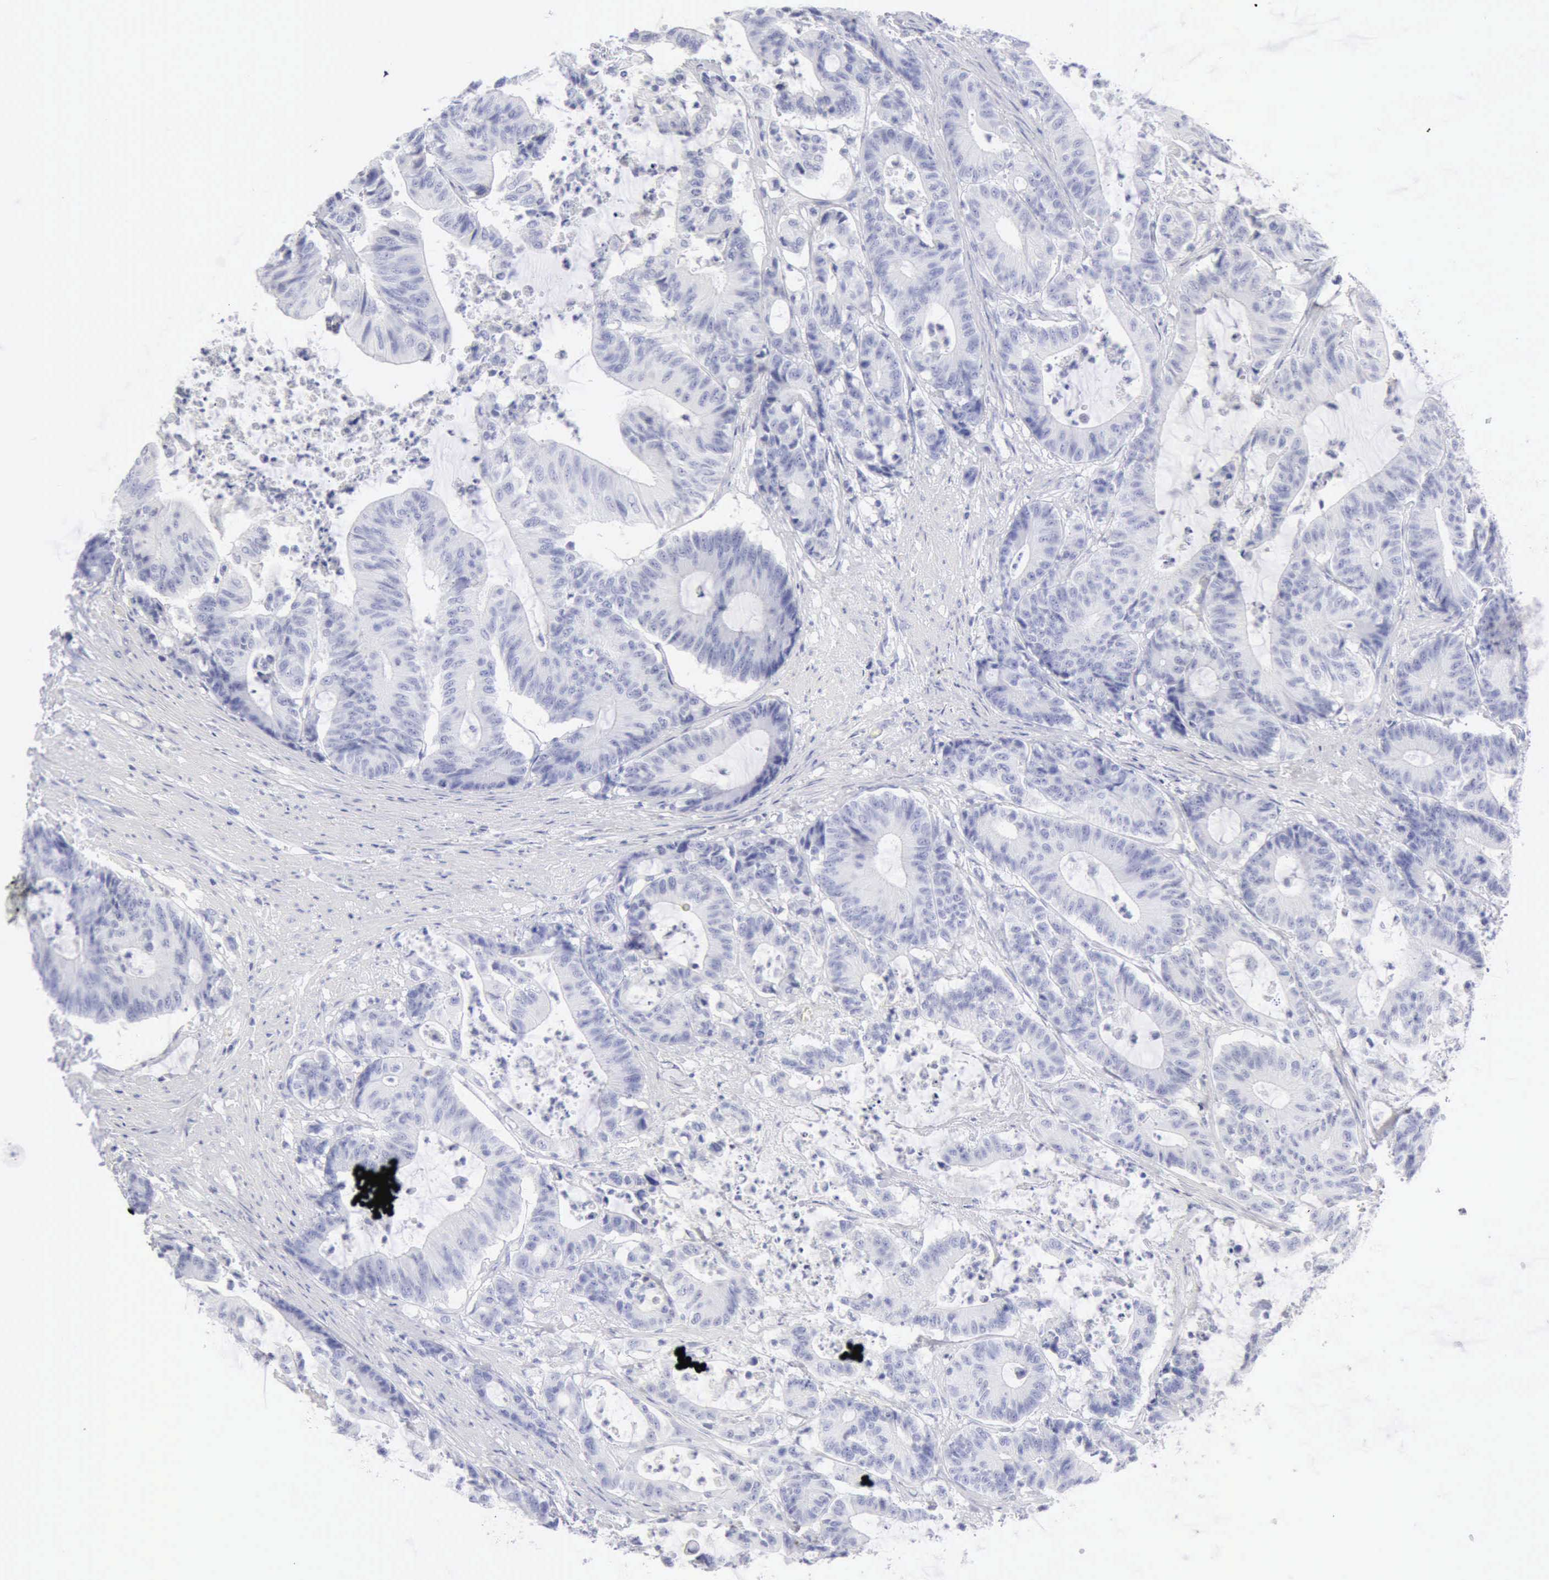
{"staining": {"intensity": "negative", "quantity": "none", "location": "none"}, "tissue": "colorectal cancer", "cell_type": "Tumor cells", "image_type": "cancer", "snomed": [{"axis": "morphology", "description": "Adenocarcinoma, NOS"}, {"axis": "topography", "description": "Colon"}], "caption": "The image exhibits no significant positivity in tumor cells of colorectal cancer. (DAB (3,3'-diaminobenzidine) immunohistochemistry (IHC), high magnification).", "gene": "KRT10", "patient": {"sex": "female", "age": 84}}